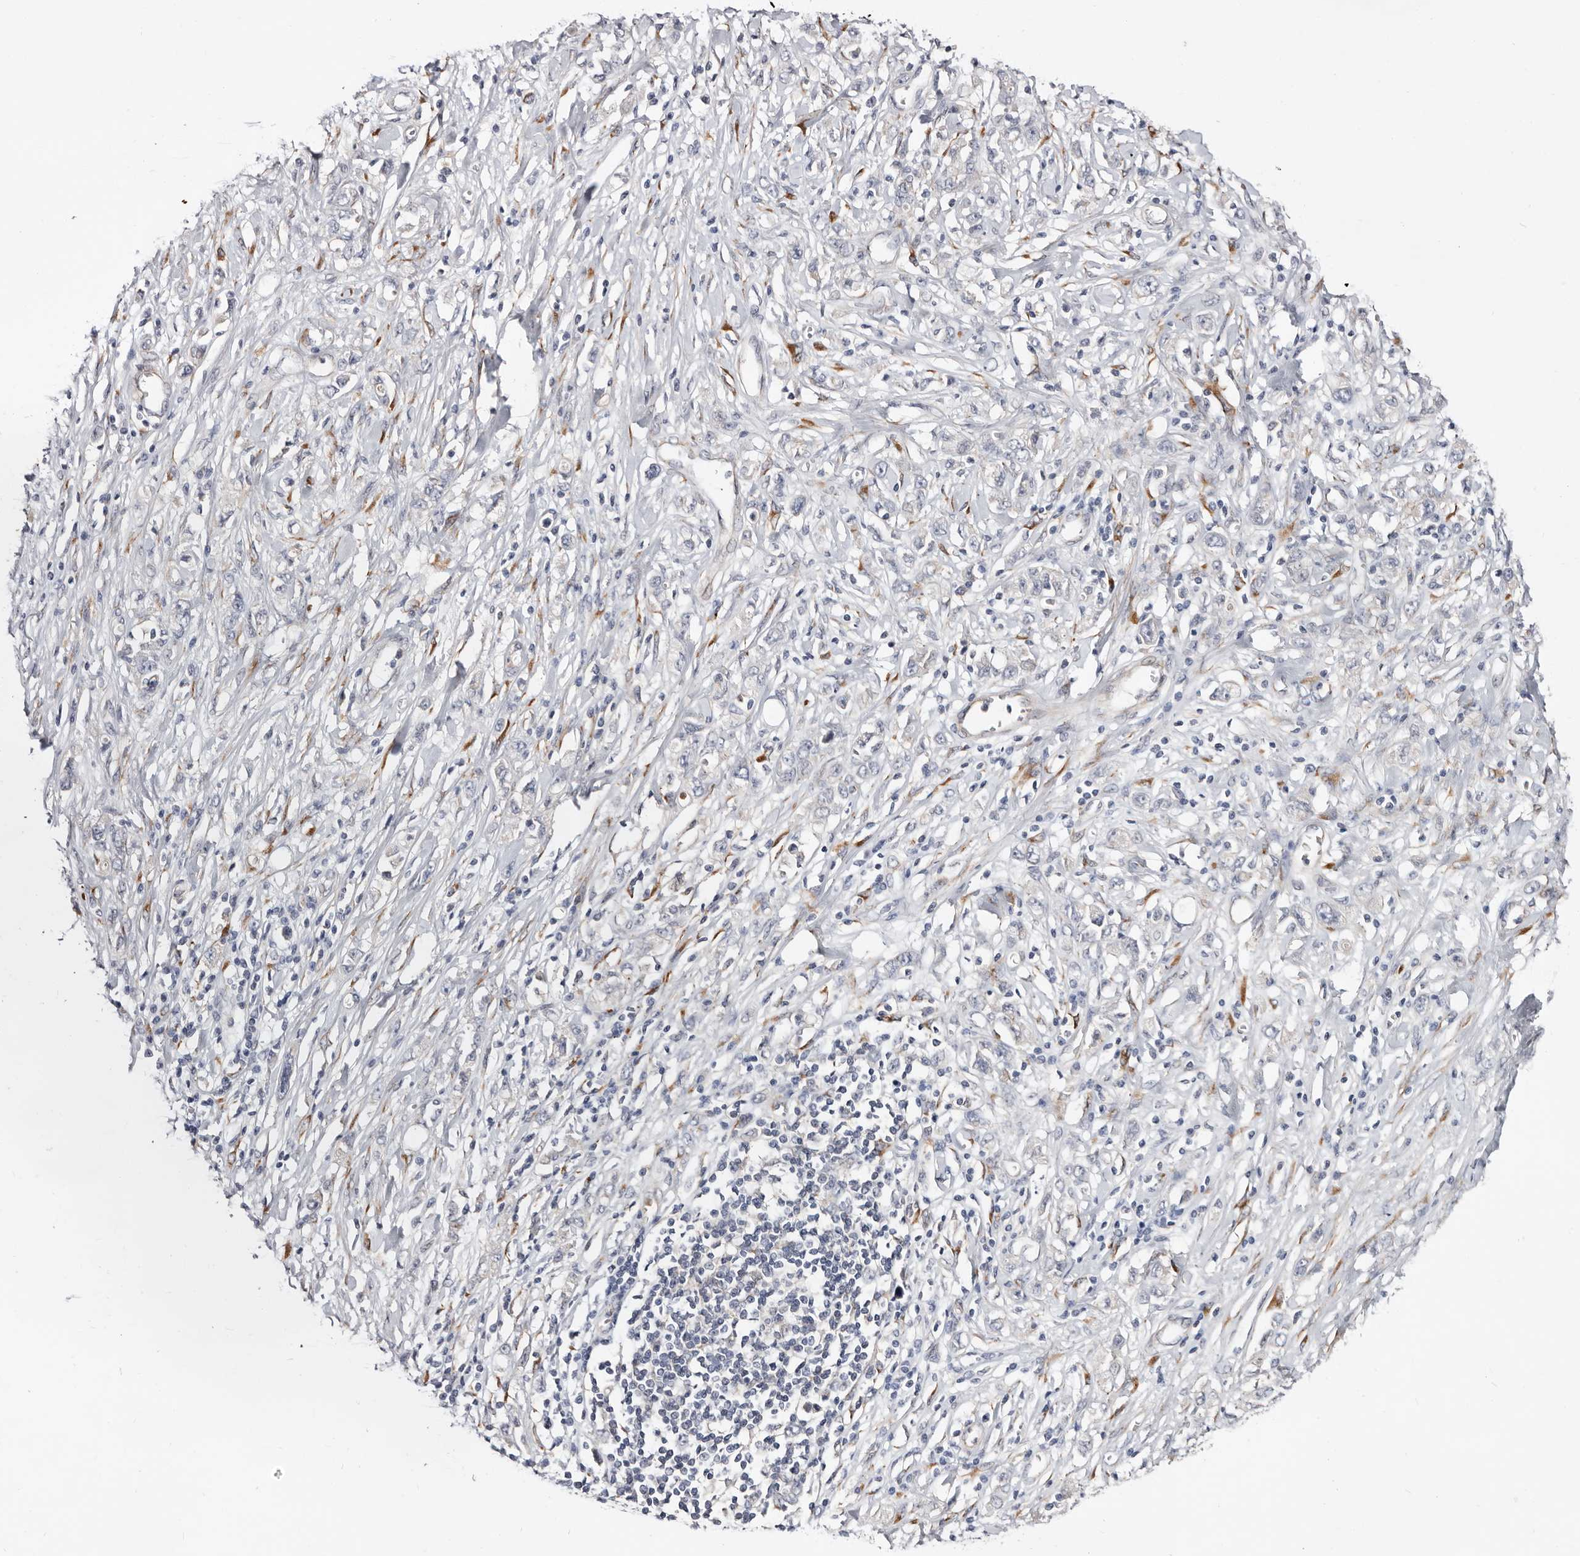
{"staining": {"intensity": "negative", "quantity": "none", "location": "none"}, "tissue": "stomach cancer", "cell_type": "Tumor cells", "image_type": "cancer", "snomed": [{"axis": "morphology", "description": "Adenocarcinoma, NOS"}, {"axis": "topography", "description": "Stomach"}], "caption": "This photomicrograph is of stomach cancer stained with immunohistochemistry to label a protein in brown with the nuclei are counter-stained blue. There is no positivity in tumor cells.", "gene": "USH1C", "patient": {"sex": "female", "age": 76}}